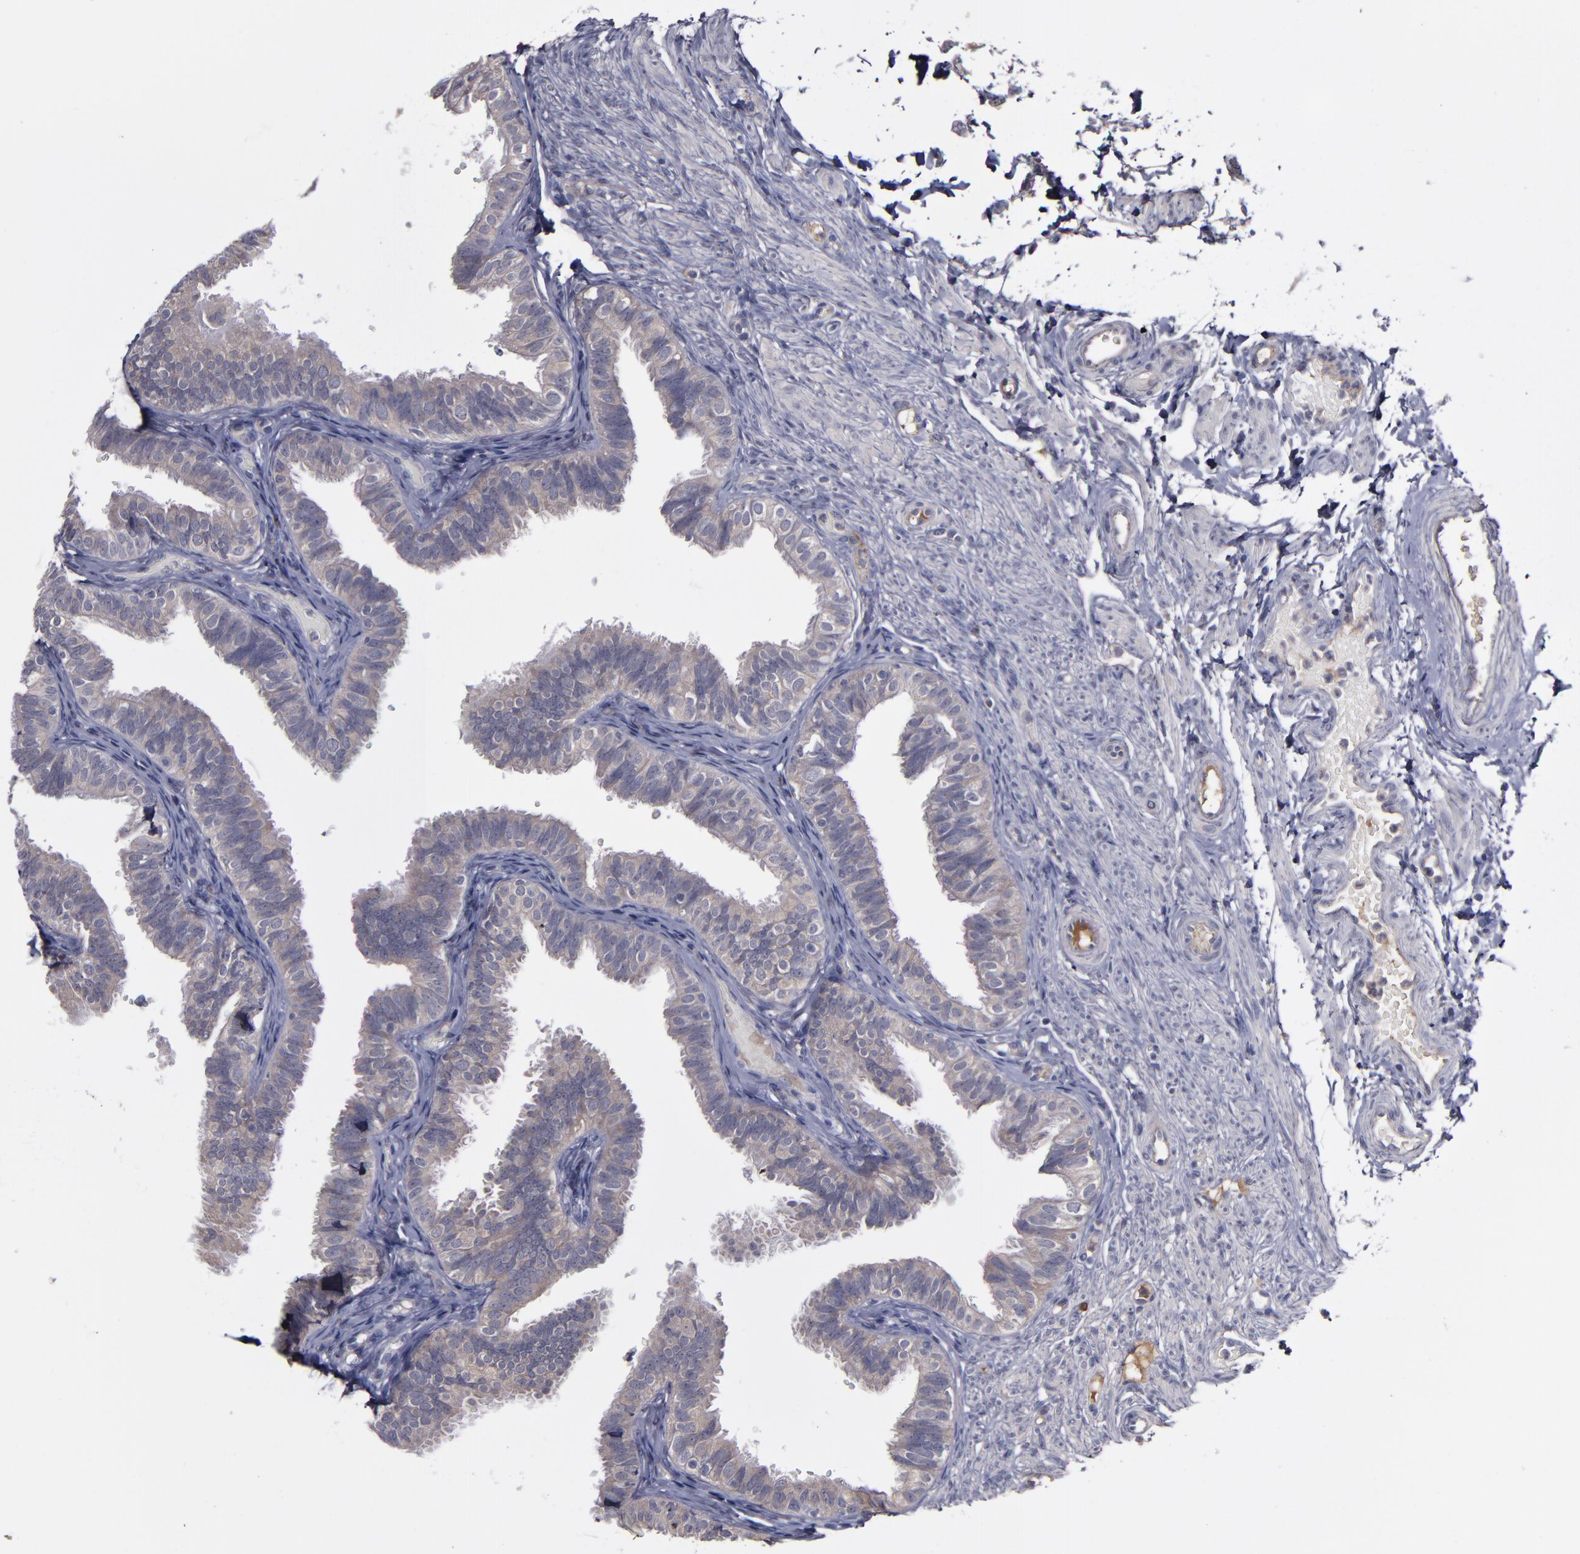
{"staining": {"intensity": "weak", "quantity": ">75%", "location": "cytoplasmic/membranous"}, "tissue": "fallopian tube", "cell_type": "Glandular cells", "image_type": "normal", "snomed": [{"axis": "morphology", "description": "Normal tissue, NOS"}, {"axis": "morphology", "description": "Dermoid, NOS"}, {"axis": "topography", "description": "Fallopian tube"}], "caption": "DAB (3,3'-diaminobenzidine) immunohistochemical staining of unremarkable fallopian tube shows weak cytoplasmic/membranous protein positivity in approximately >75% of glandular cells.", "gene": "MMP11", "patient": {"sex": "female", "age": 33}}